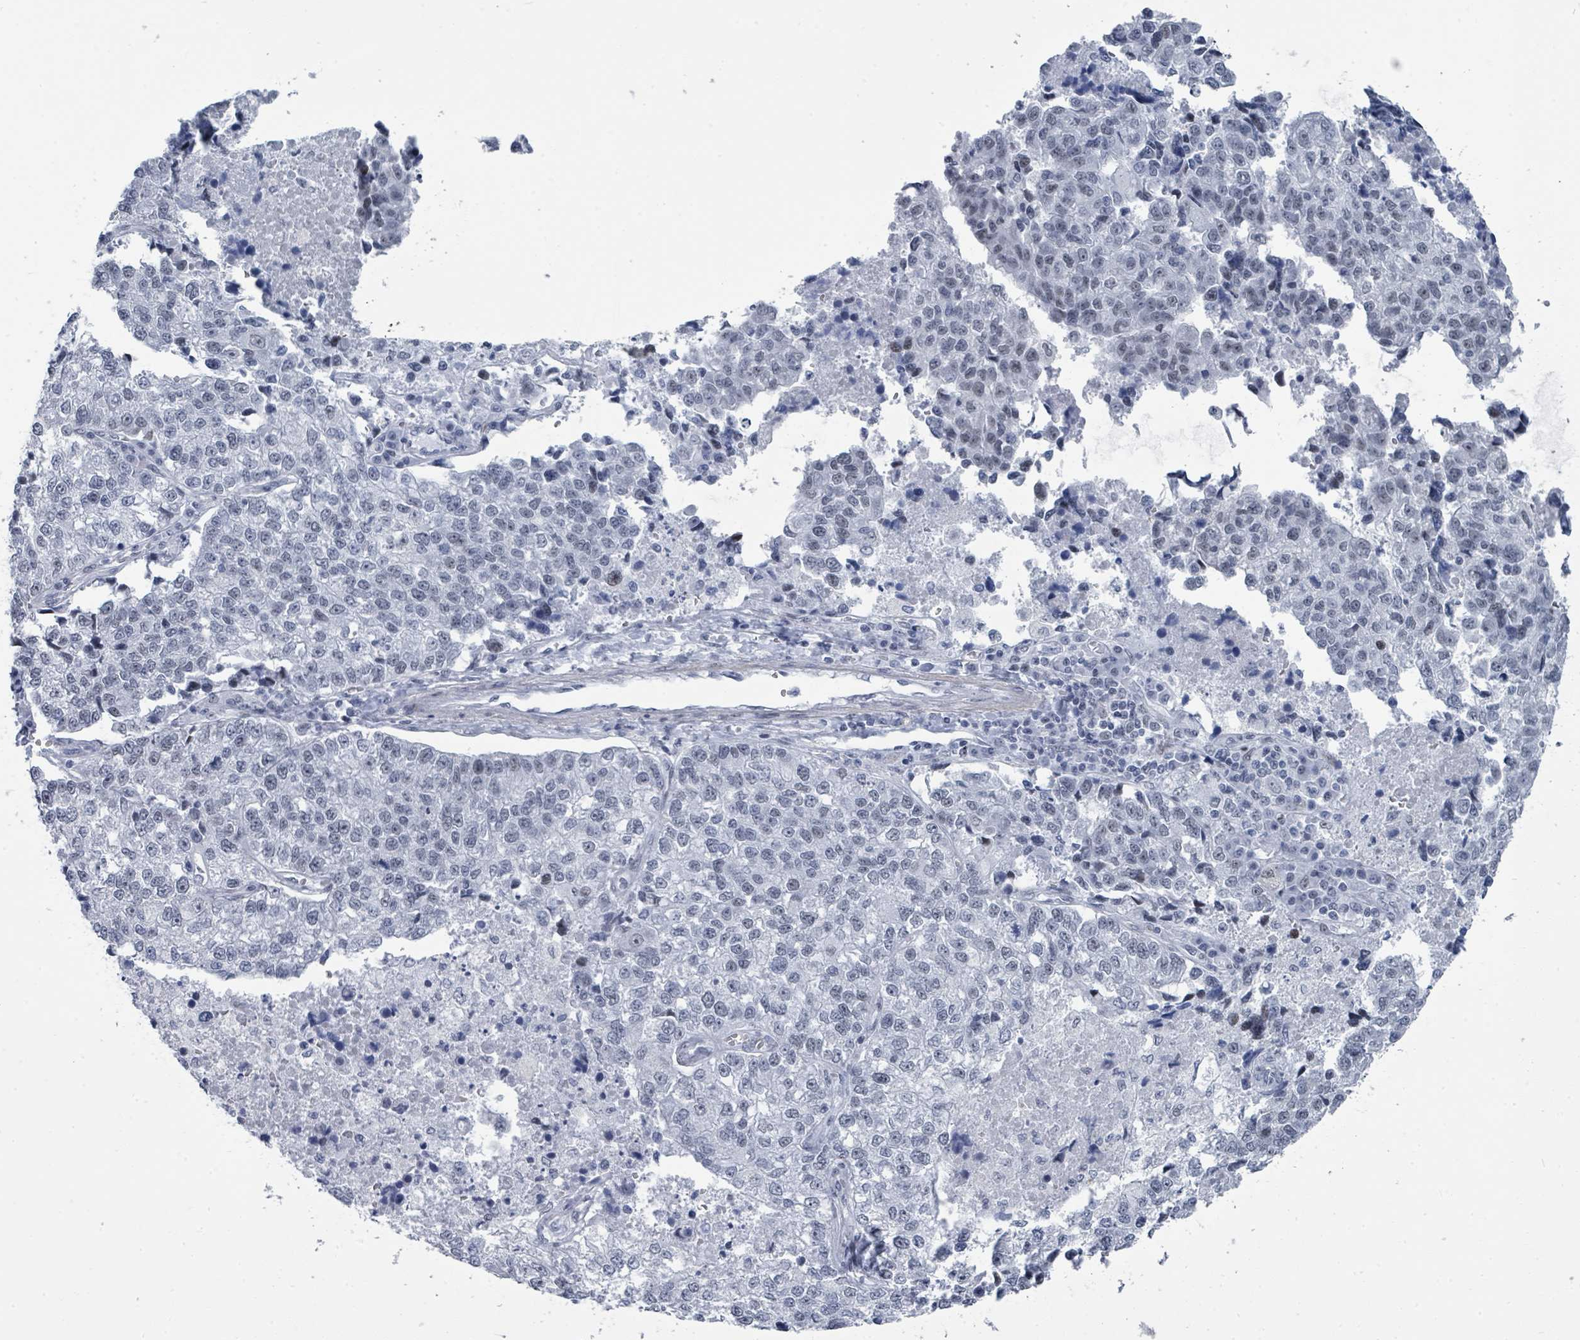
{"staining": {"intensity": "negative", "quantity": "none", "location": "none"}, "tissue": "lung cancer", "cell_type": "Tumor cells", "image_type": "cancer", "snomed": [{"axis": "morphology", "description": "Adenocarcinoma, NOS"}, {"axis": "topography", "description": "Lung"}], "caption": "DAB immunohistochemical staining of human lung cancer (adenocarcinoma) shows no significant expression in tumor cells.", "gene": "CT45A5", "patient": {"sex": "male", "age": 49}}